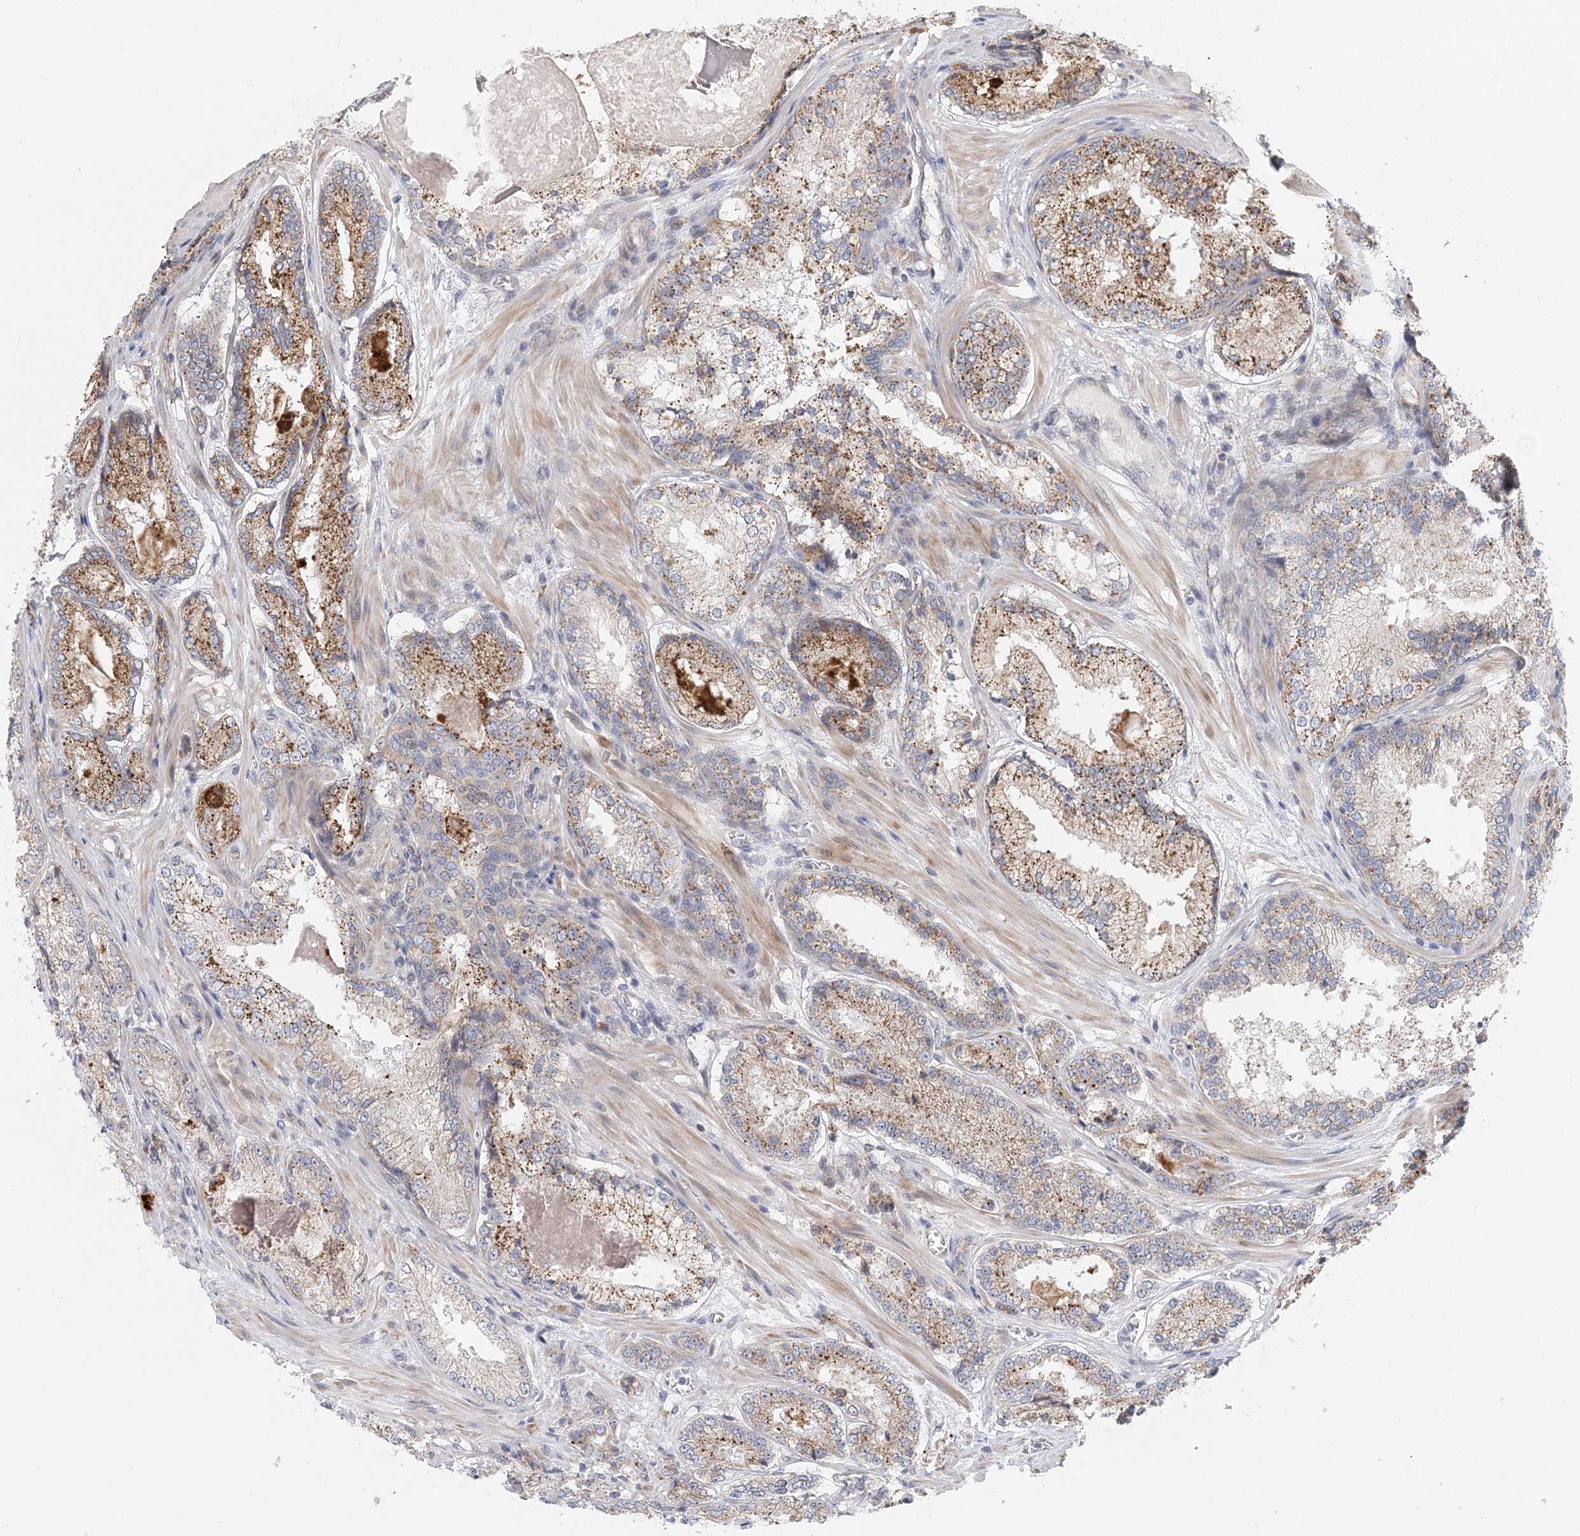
{"staining": {"intensity": "moderate", "quantity": ">75%", "location": "cytoplasmic/membranous"}, "tissue": "prostate cancer", "cell_type": "Tumor cells", "image_type": "cancer", "snomed": [{"axis": "morphology", "description": "Adenocarcinoma, Low grade"}, {"axis": "topography", "description": "Prostate"}], "caption": "Immunohistochemical staining of prostate cancer (low-grade adenocarcinoma) exhibits medium levels of moderate cytoplasmic/membranous staining in approximately >75% of tumor cells. (Stains: DAB (3,3'-diaminobenzidine) in brown, nuclei in blue, Microscopy: brightfield microscopy at high magnification).", "gene": "PCYOX1L", "patient": {"sex": "male", "age": 74}}